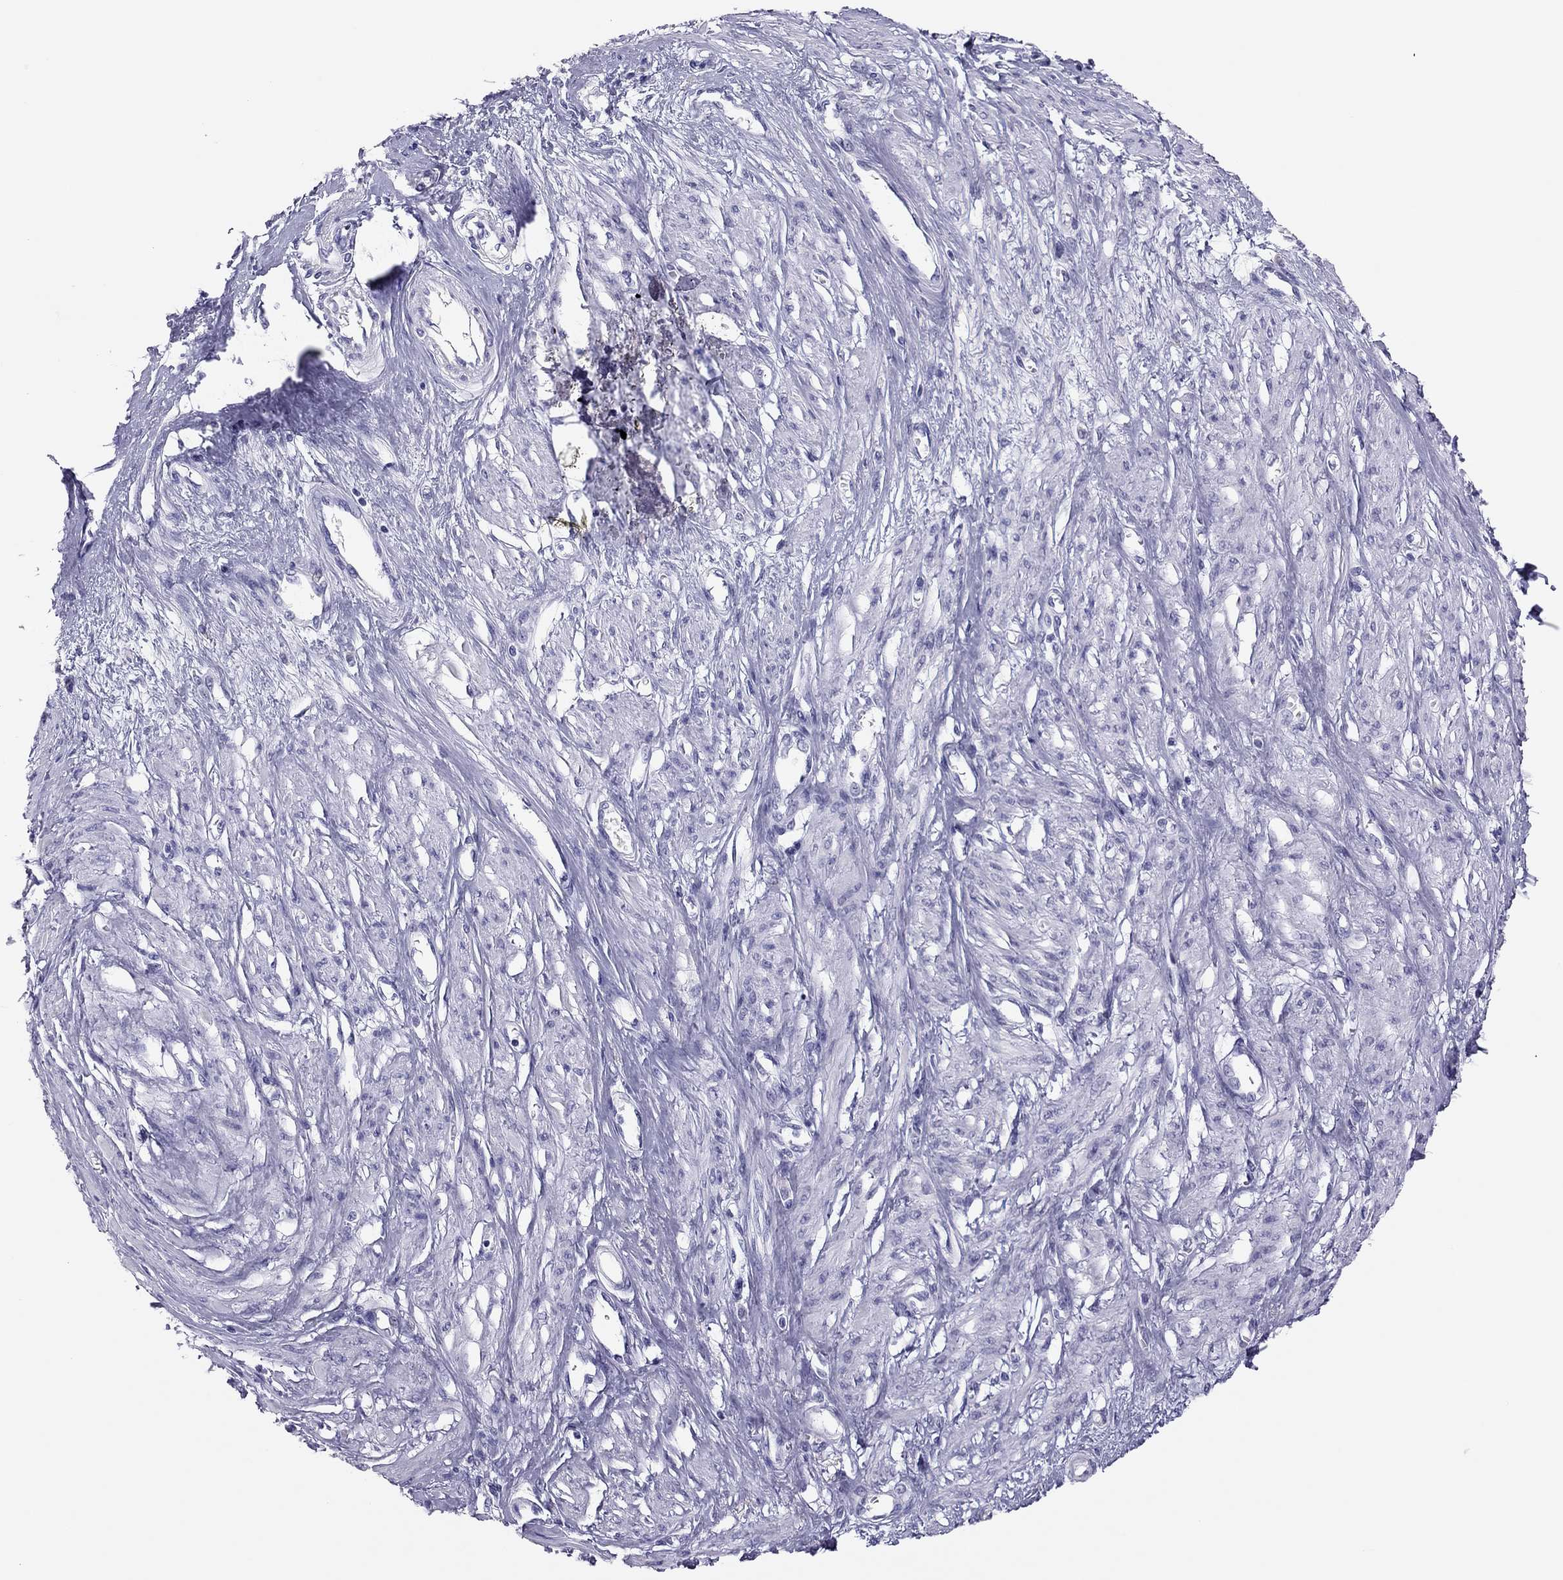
{"staining": {"intensity": "negative", "quantity": "none", "location": "none"}, "tissue": "smooth muscle", "cell_type": "Smooth muscle cells", "image_type": "normal", "snomed": [{"axis": "morphology", "description": "Normal tissue, NOS"}, {"axis": "topography", "description": "Smooth muscle"}, {"axis": "topography", "description": "Uterus"}], "caption": "This is a histopathology image of immunohistochemistry (IHC) staining of unremarkable smooth muscle, which shows no expression in smooth muscle cells. The staining was performed using DAB (3,3'-diaminobenzidine) to visualize the protein expression in brown, while the nuclei were stained in blue with hematoxylin (Magnification: 20x).", "gene": "PHOX2A", "patient": {"sex": "female", "age": 39}}